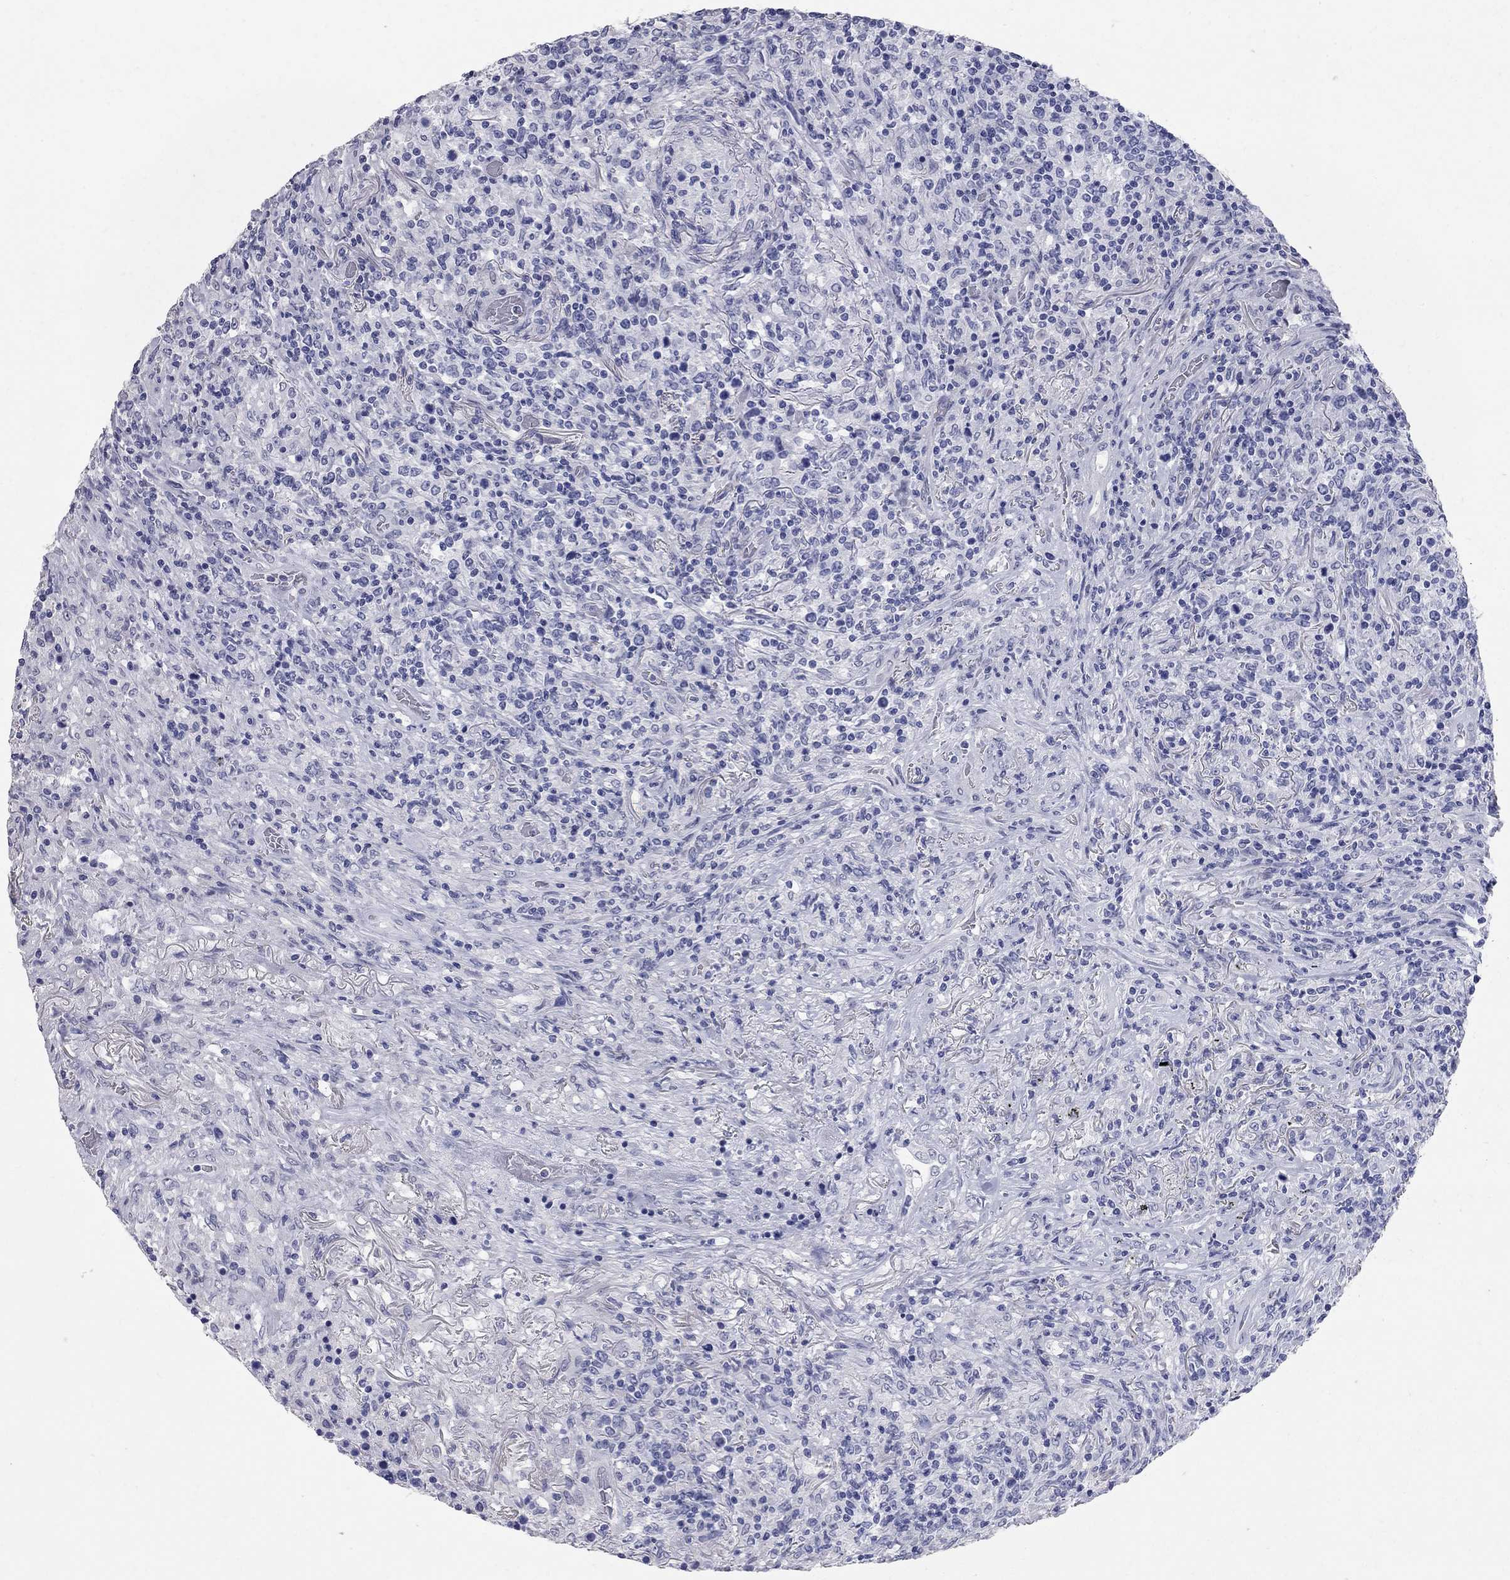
{"staining": {"intensity": "negative", "quantity": "none", "location": "none"}, "tissue": "lymphoma", "cell_type": "Tumor cells", "image_type": "cancer", "snomed": [{"axis": "morphology", "description": "Malignant lymphoma, non-Hodgkin's type, High grade"}, {"axis": "topography", "description": "Lung"}], "caption": "Tumor cells show no significant protein staining in lymphoma.", "gene": "BPIFB1", "patient": {"sex": "male", "age": 79}}